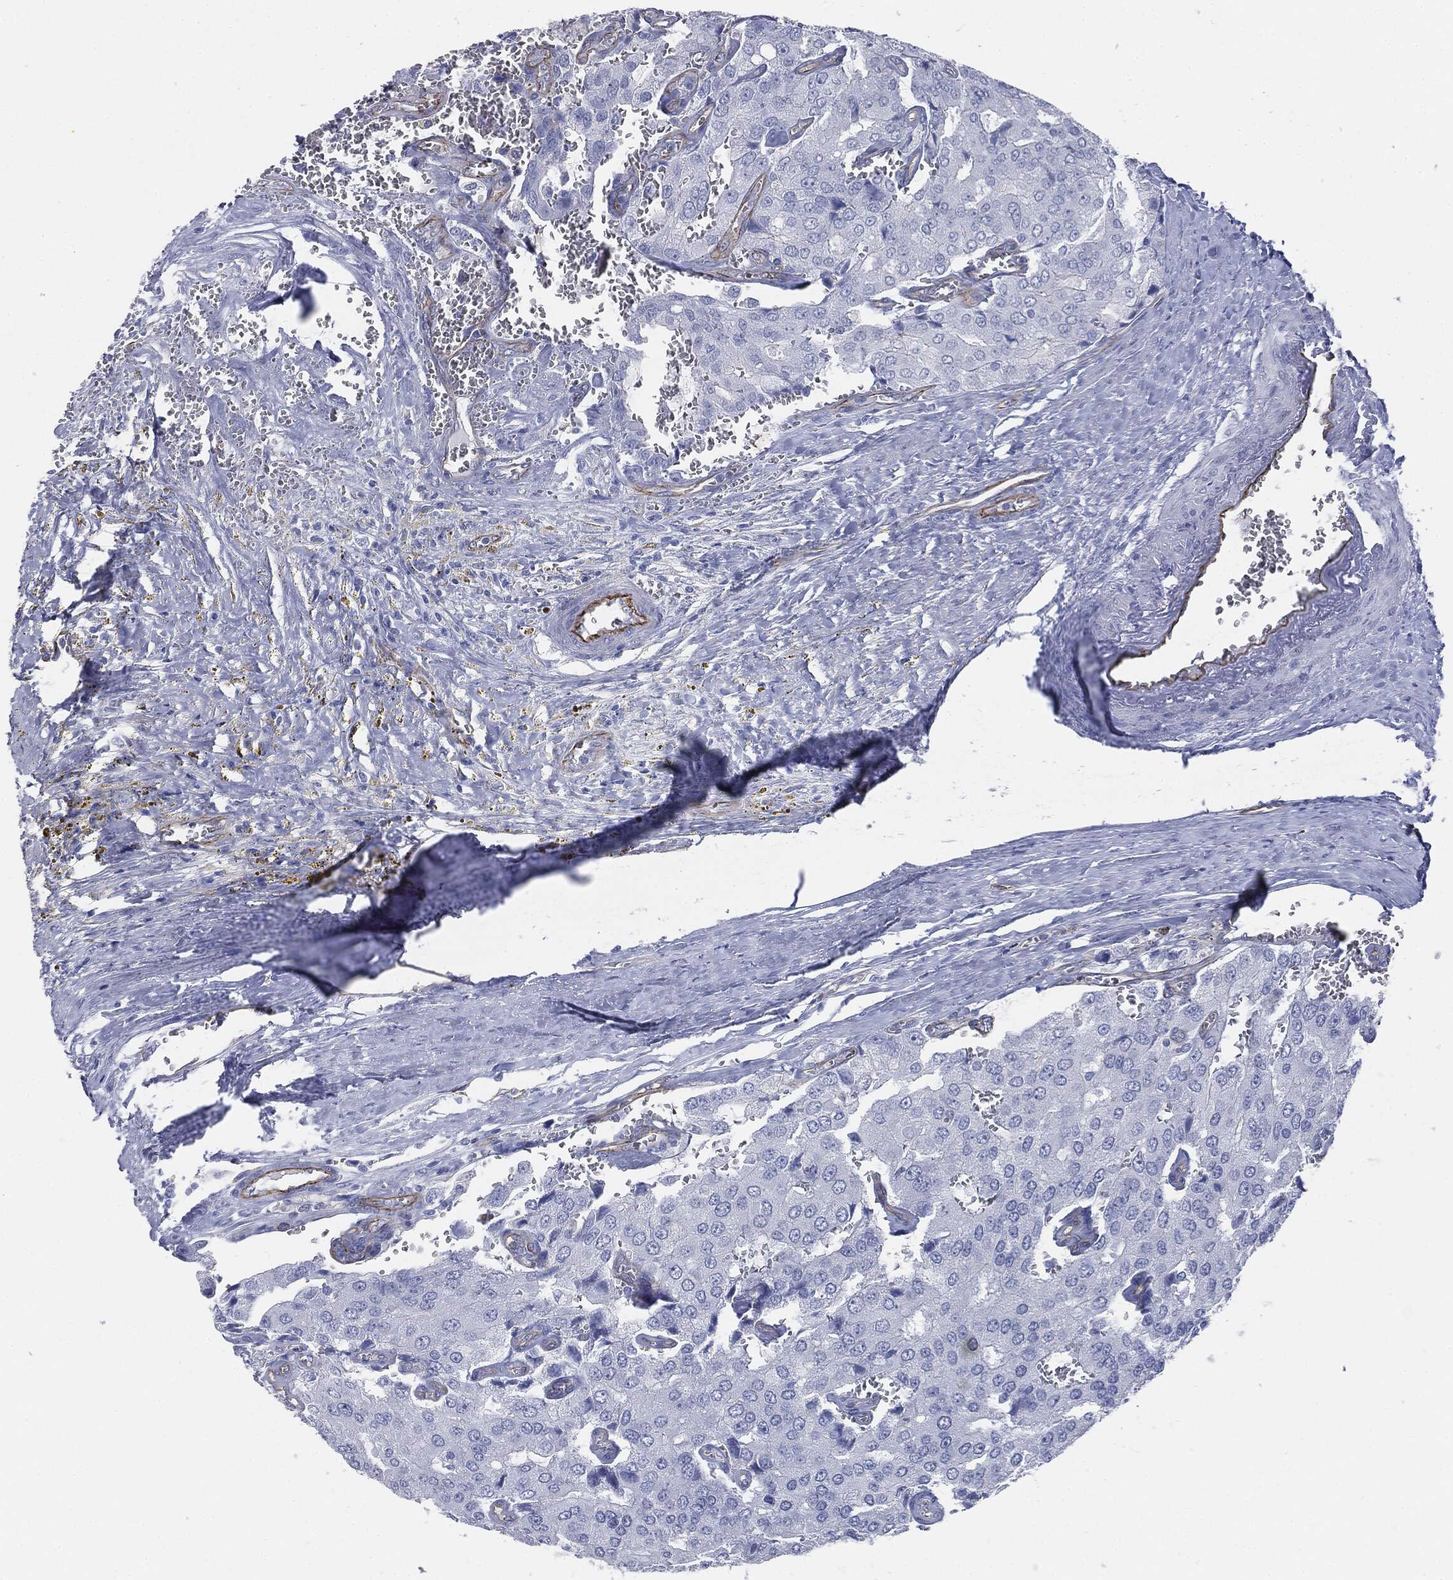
{"staining": {"intensity": "negative", "quantity": "none", "location": "none"}, "tissue": "prostate cancer", "cell_type": "Tumor cells", "image_type": "cancer", "snomed": [{"axis": "morphology", "description": "Adenocarcinoma, NOS"}, {"axis": "topography", "description": "Prostate and seminal vesicle, NOS"}, {"axis": "topography", "description": "Prostate"}], "caption": "An image of prostate cancer stained for a protein displays no brown staining in tumor cells. (DAB immunohistochemistry with hematoxylin counter stain).", "gene": "MUC5AC", "patient": {"sex": "male", "age": 67}}